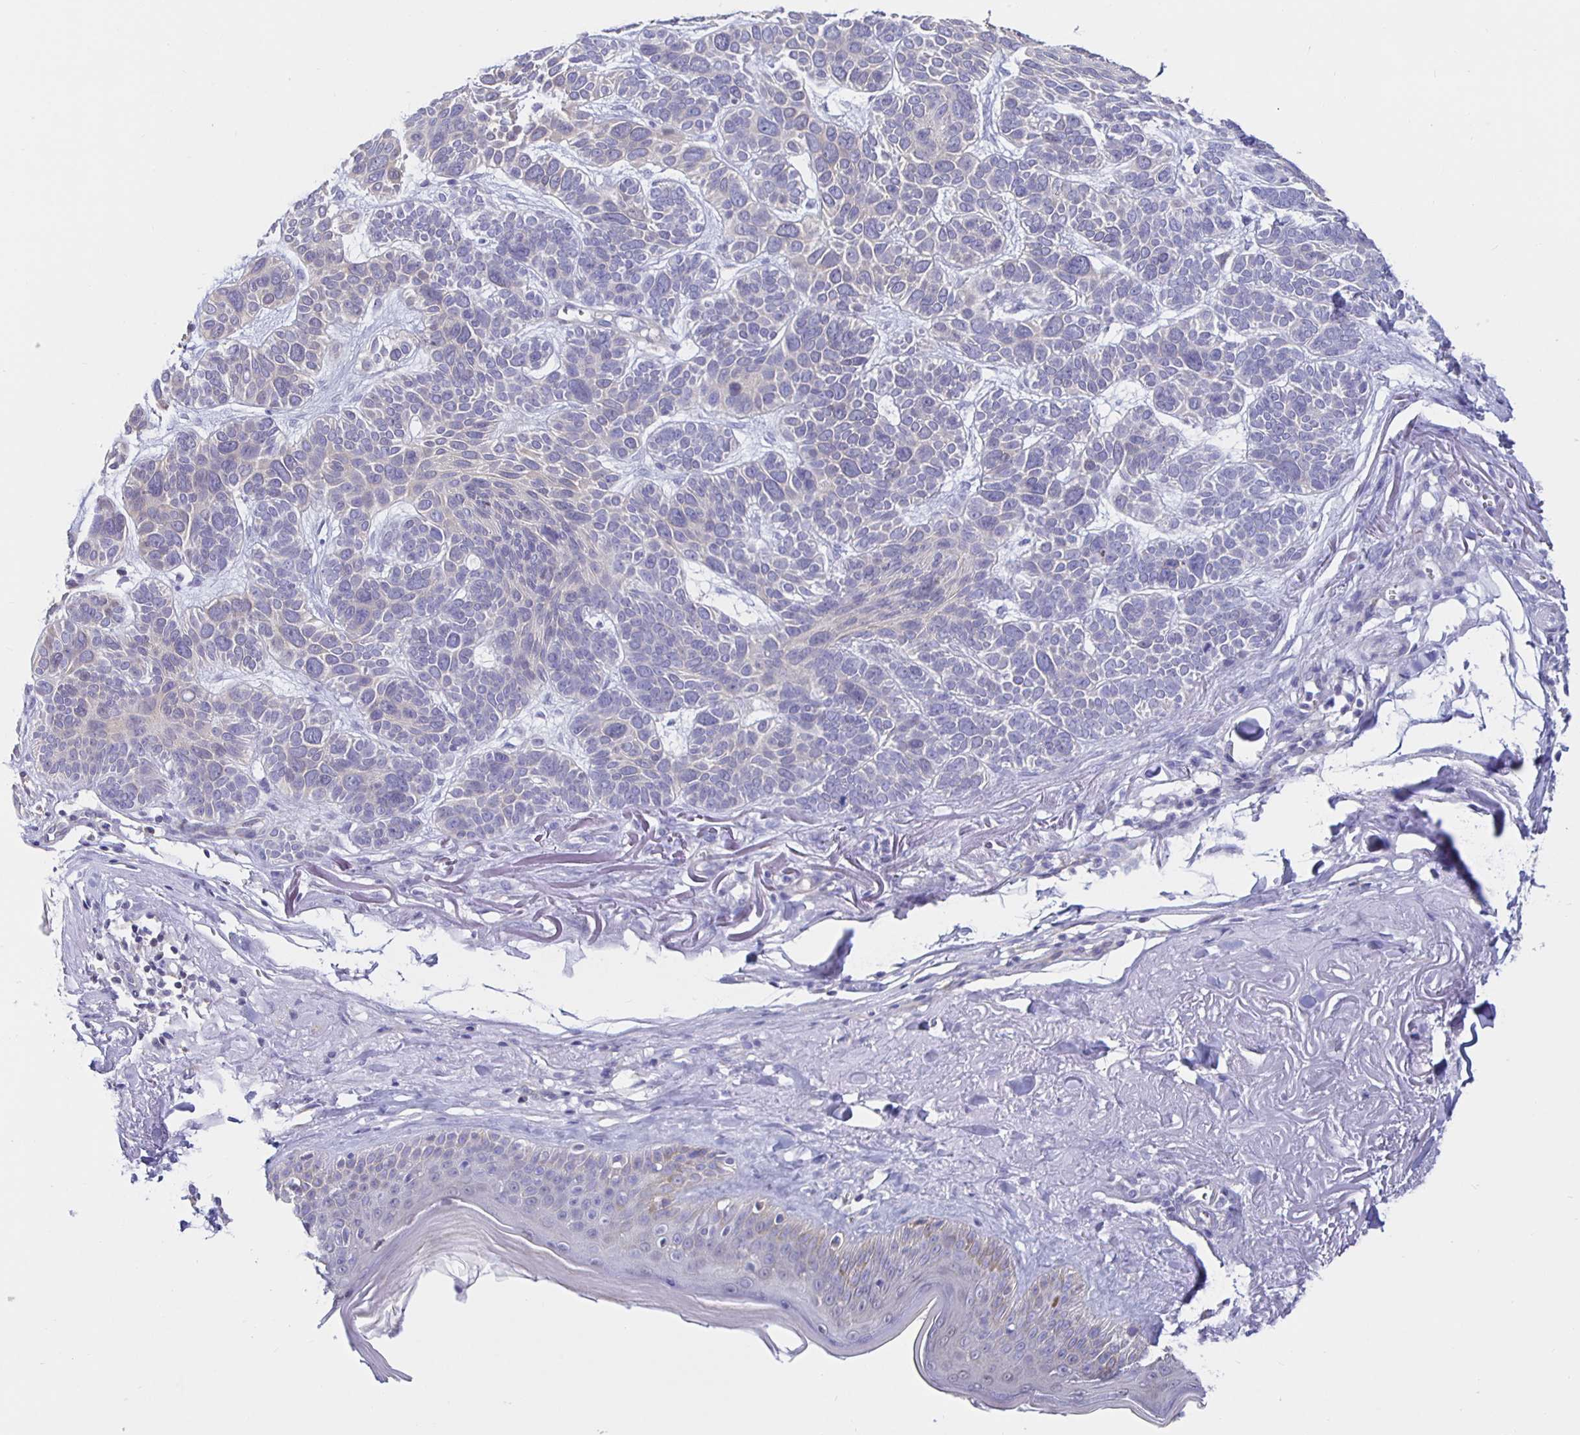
{"staining": {"intensity": "negative", "quantity": "none", "location": "none"}, "tissue": "skin cancer", "cell_type": "Tumor cells", "image_type": "cancer", "snomed": [{"axis": "morphology", "description": "Basal cell carcinoma"}, {"axis": "morphology", "description": "BCC, low aggressive"}, {"axis": "topography", "description": "Skin"}, {"axis": "topography", "description": "Skin of face"}], "caption": "Tumor cells are negative for protein expression in human basal cell carcinoma (skin).", "gene": "HSPA4L", "patient": {"sex": "male", "age": 73}}